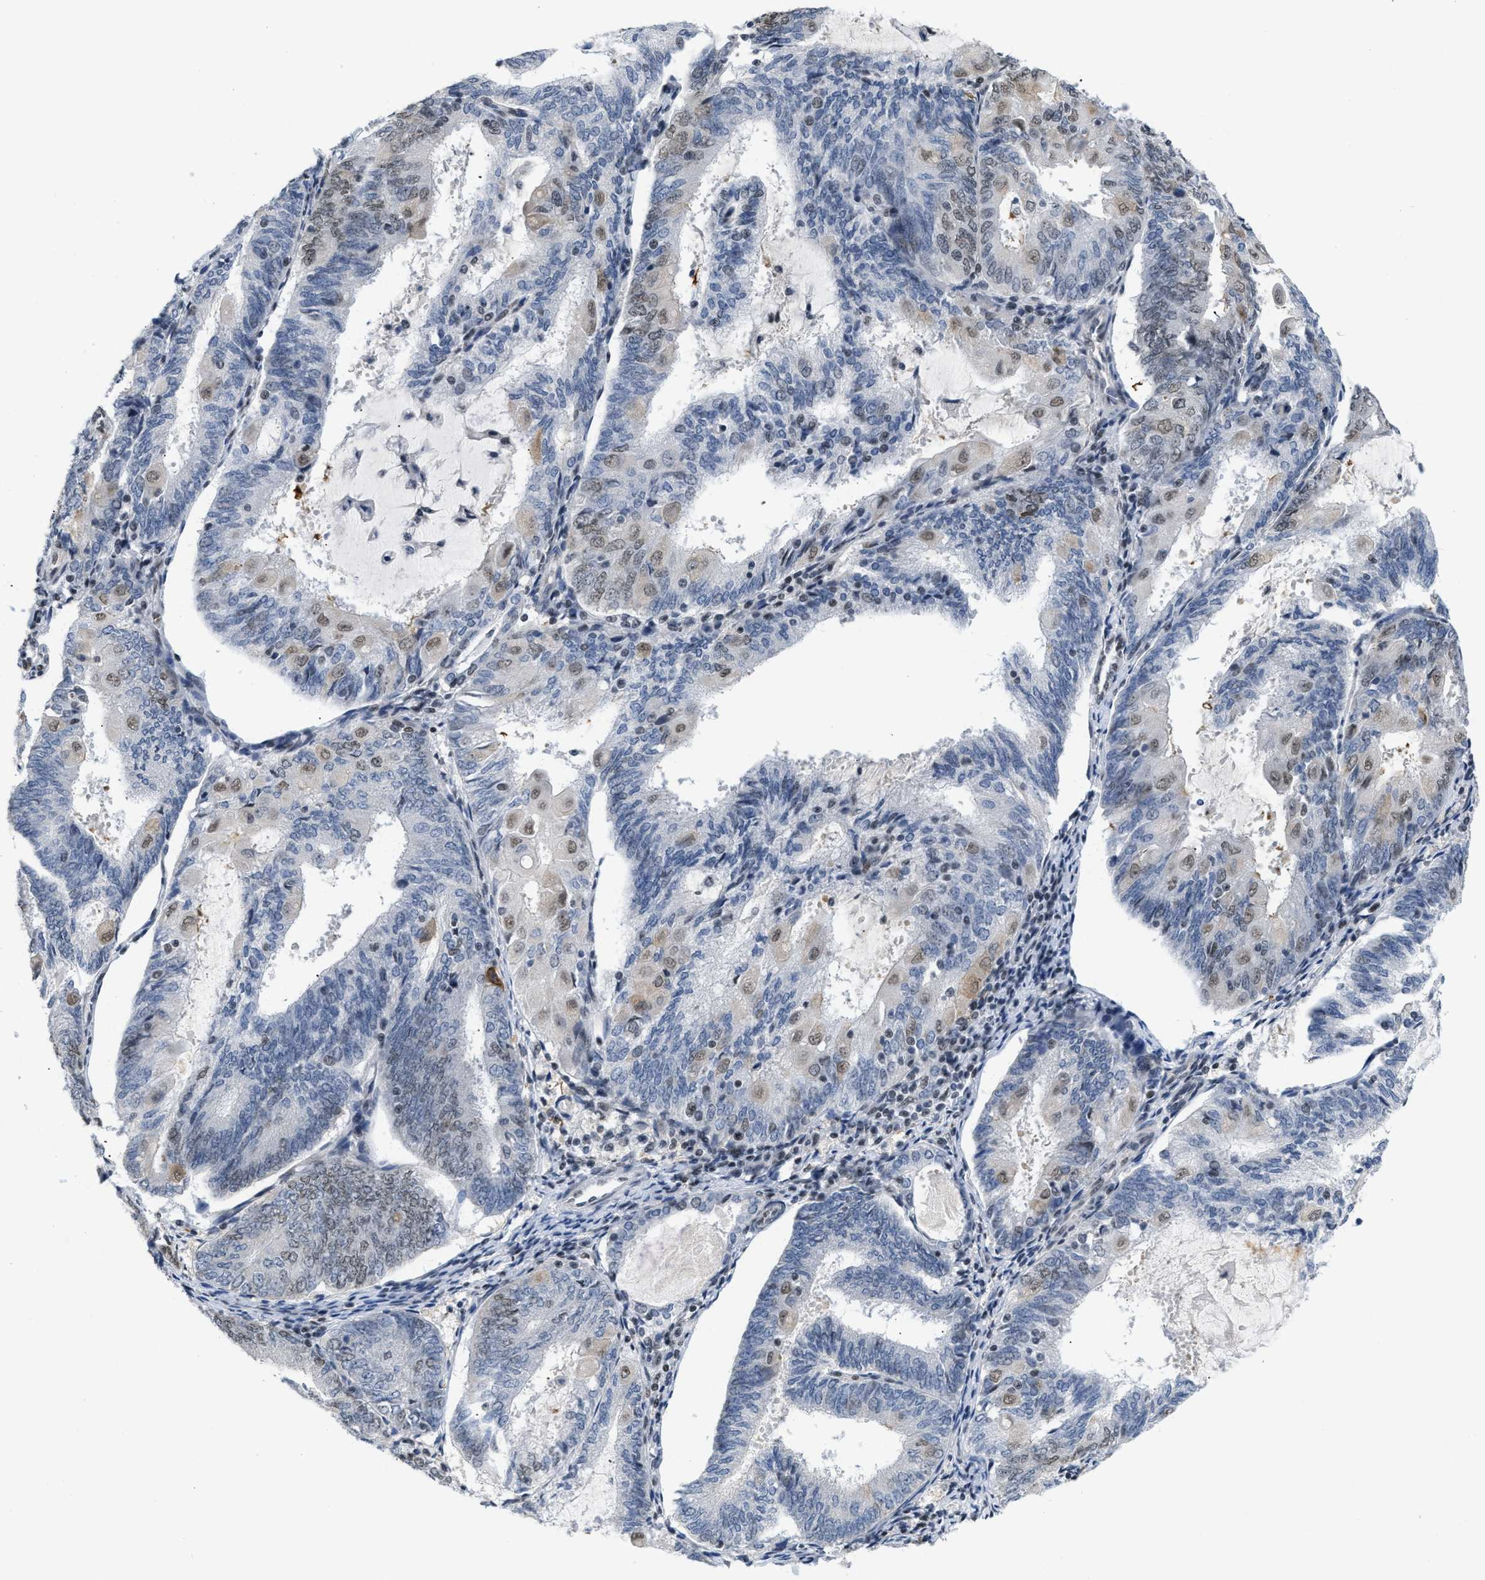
{"staining": {"intensity": "weak", "quantity": "<25%", "location": "nuclear"}, "tissue": "endometrial cancer", "cell_type": "Tumor cells", "image_type": "cancer", "snomed": [{"axis": "morphology", "description": "Adenocarcinoma, NOS"}, {"axis": "topography", "description": "Endometrium"}], "caption": "High power microscopy micrograph of an IHC image of endometrial cancer, revealing no significant staining in tumor cells. (Stains: DAB (3,3'-diaminobenzidine) immunohistochemistry with hematoxylin counter stain, Microscopy: brightfield microscopy at high magnification).", "gene": "RAF1", "patient": {"sex": "female", "age": 81}}